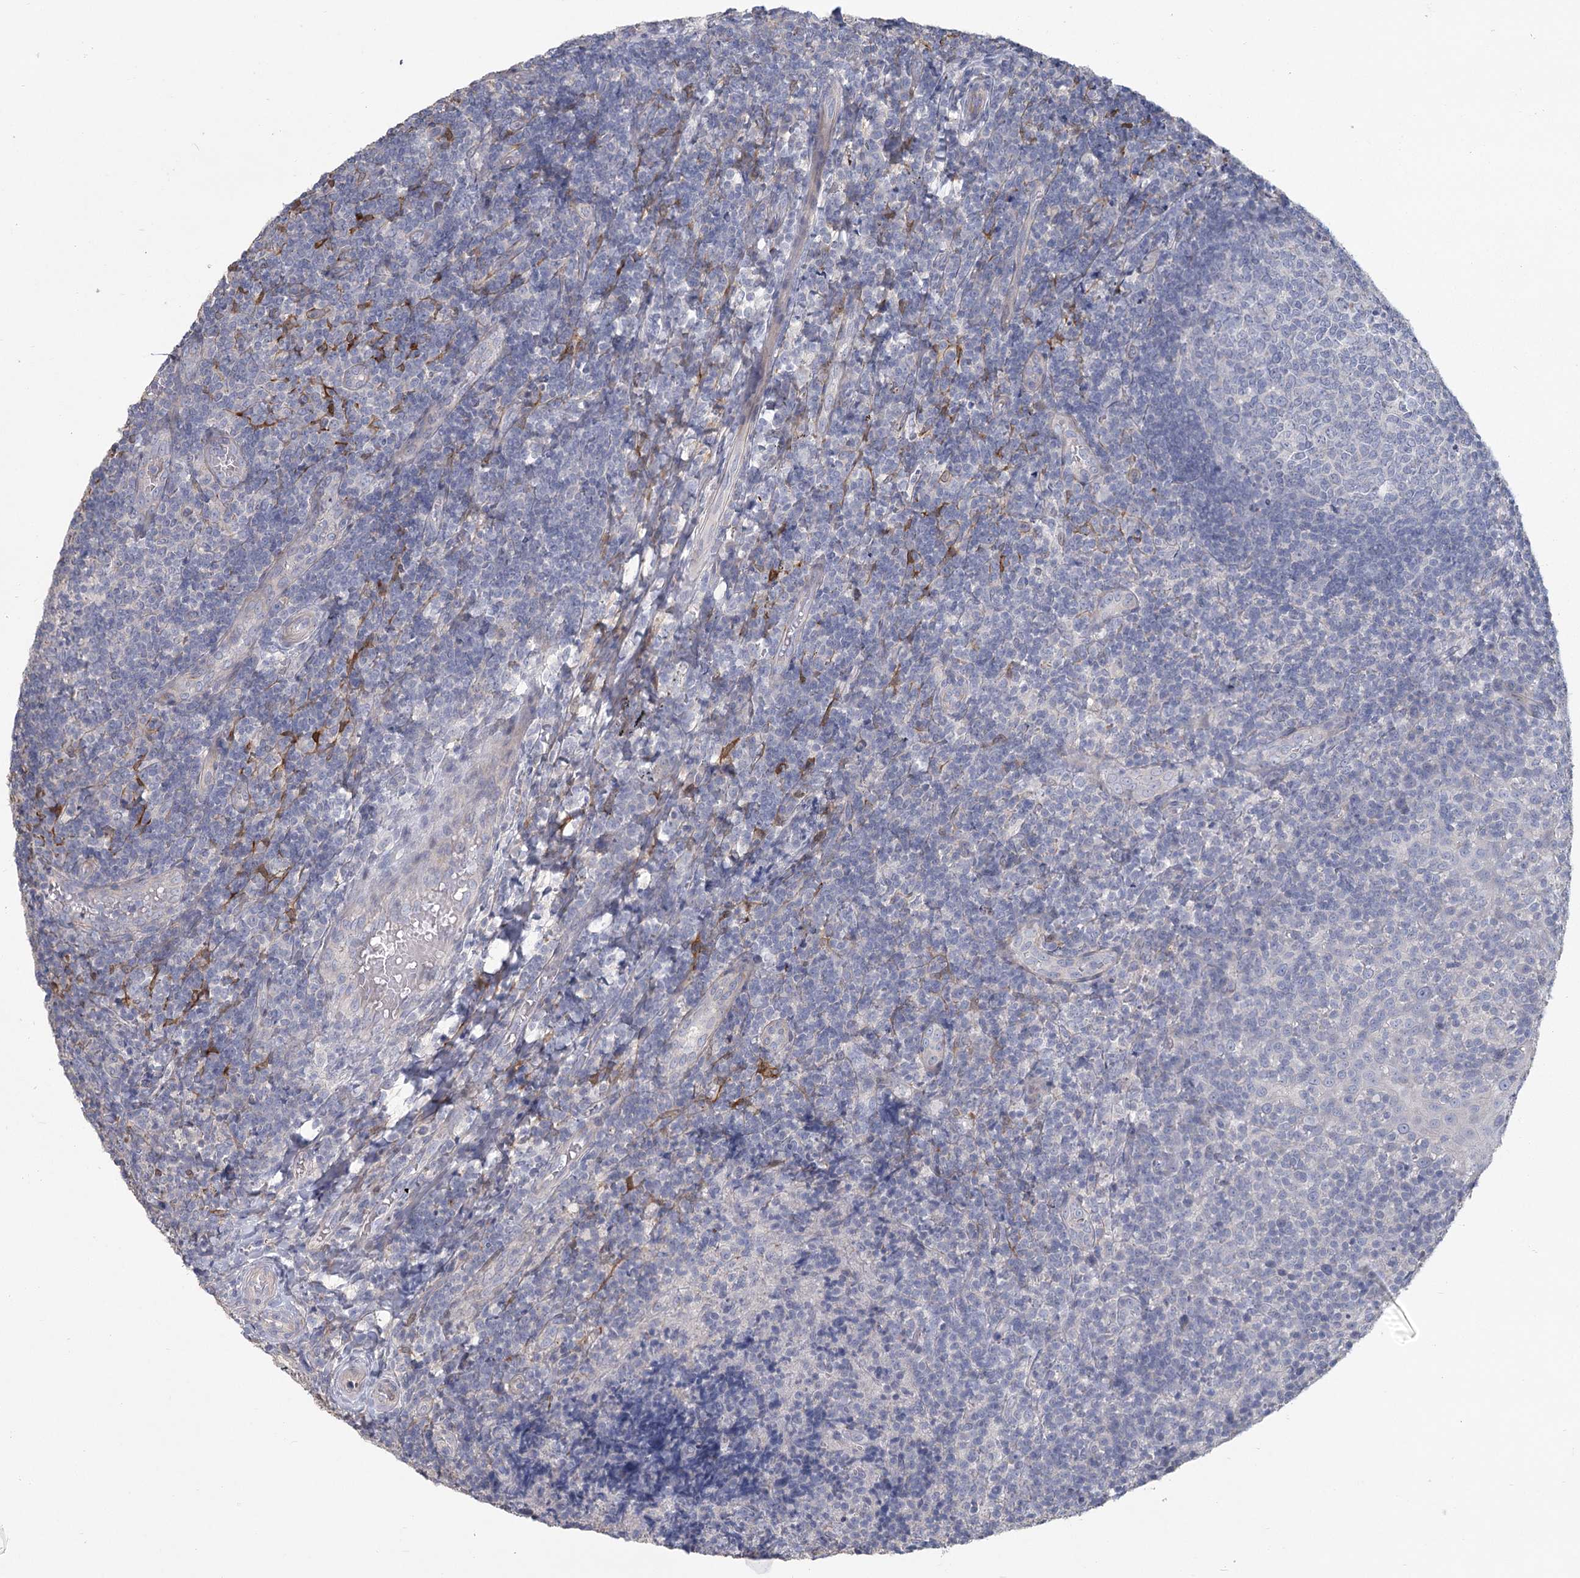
{"staining": {"intensity": "negative", "quantity": "none", "location": "none"}, "tissue": "tonsil", "cell_type": "Germinal center cells", "image_type": "normal", "snomed": [{"axis": "morphology", "description": "Normal tissue, NOS"}, {"axis": "topography", "description": "Tonsil"}], "caption": "Immunohistochemistry image of normal tonsil: human tonsil stained with DAB shows no significant protein staining in germinal center cells. (Immunohistochemistry (ihc), brightfield microscopy, high magnification).", "gene": "CNTLN", "patient": {"sex": "female", "age": 19}}